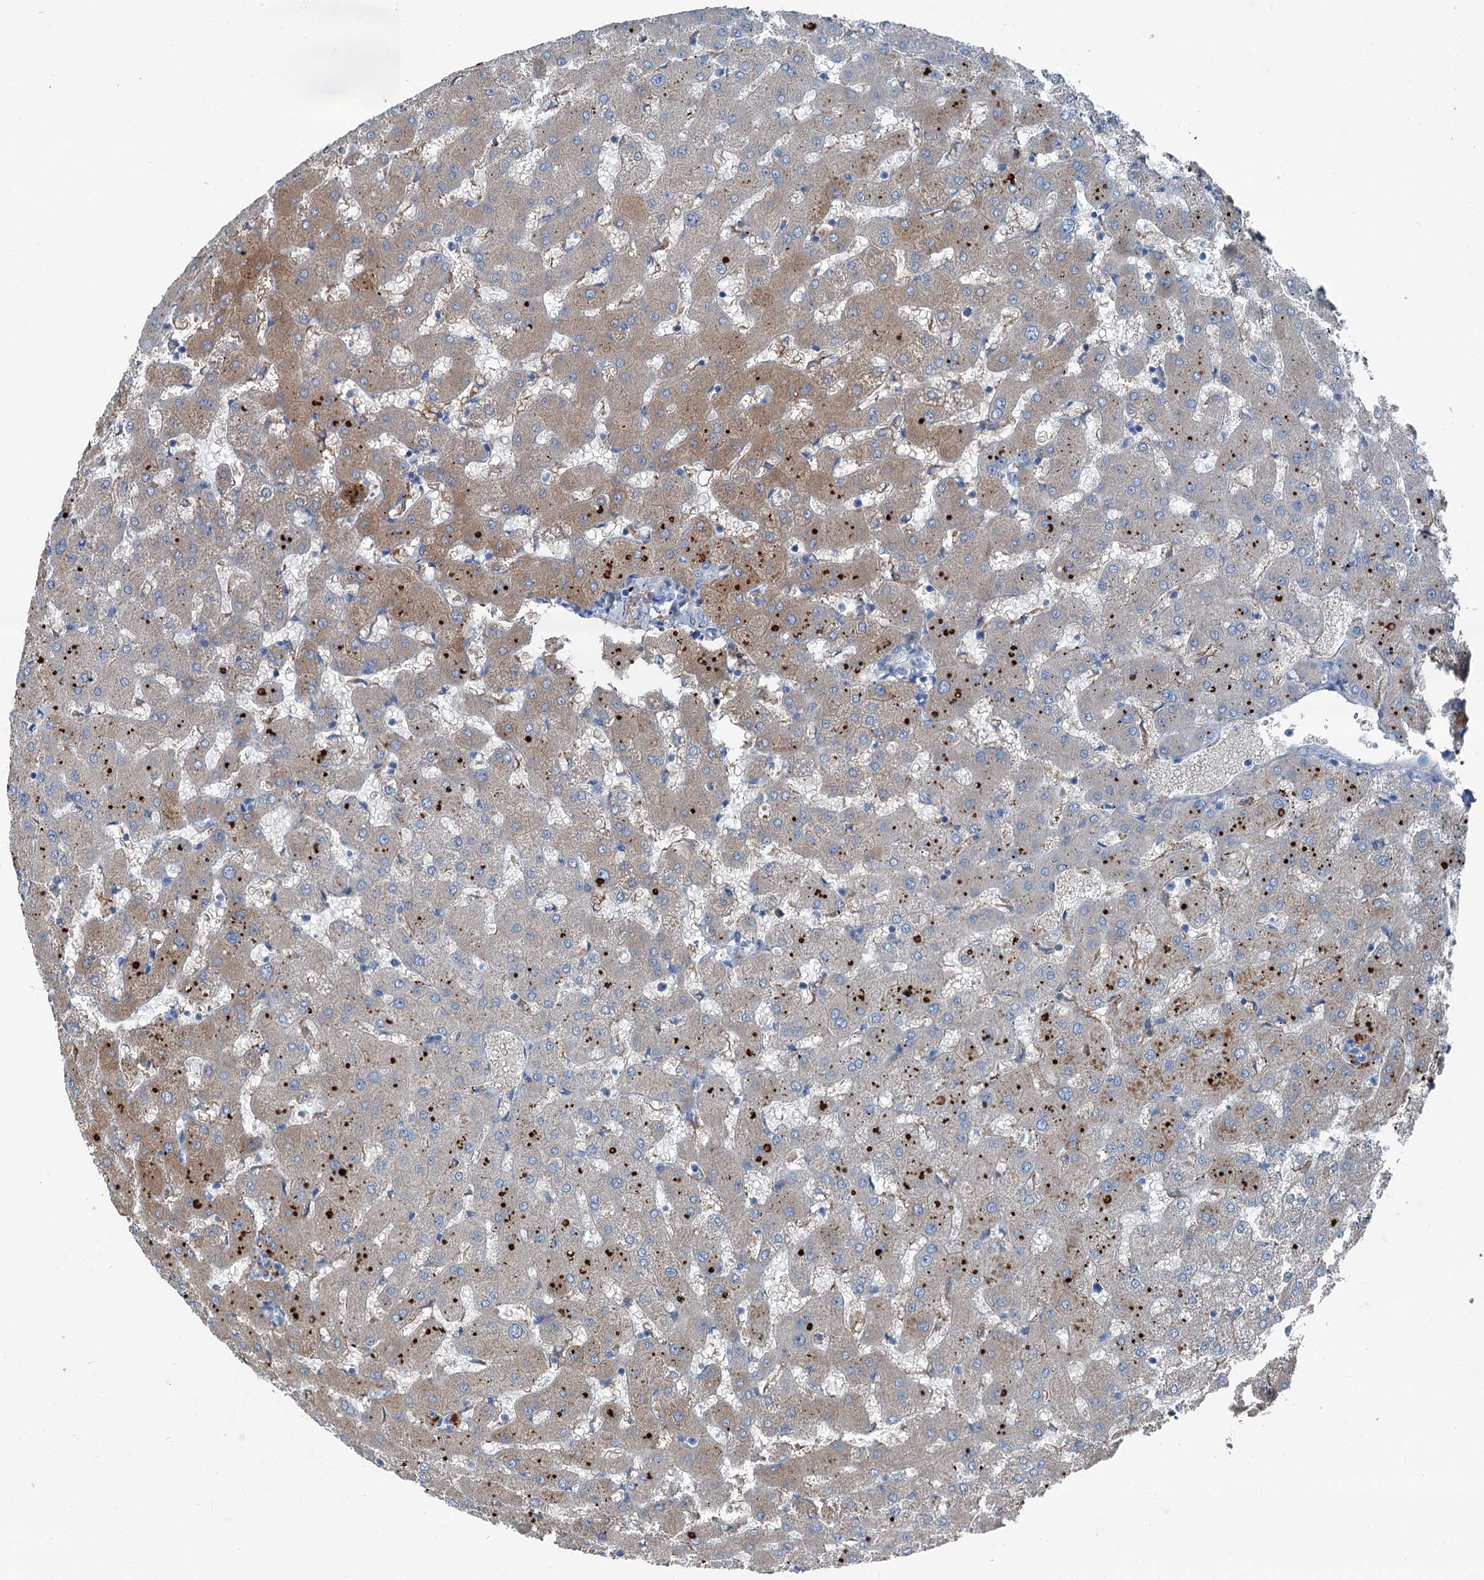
{"staining": {"intensity": "negative", "quantity": "none", "location": "none"}, "tissue": "liver", "cell_type": "Cholangiocytes", "image_type": "normal", "snomed": [{"axis": "morphology", "description": "Normal tissue, NOS"}, {"axis": "topography", "description": "Liver"}], "caption": "This is a histopathology image of immunohistochemistry (IHC) staining of benign liver, which shows no staining in cholangiocytes. (Immunohistochemistry, brightfield microscopy, high magnification).", "gene": "AXL", "patient": {"sex": "female", "age": 63}}